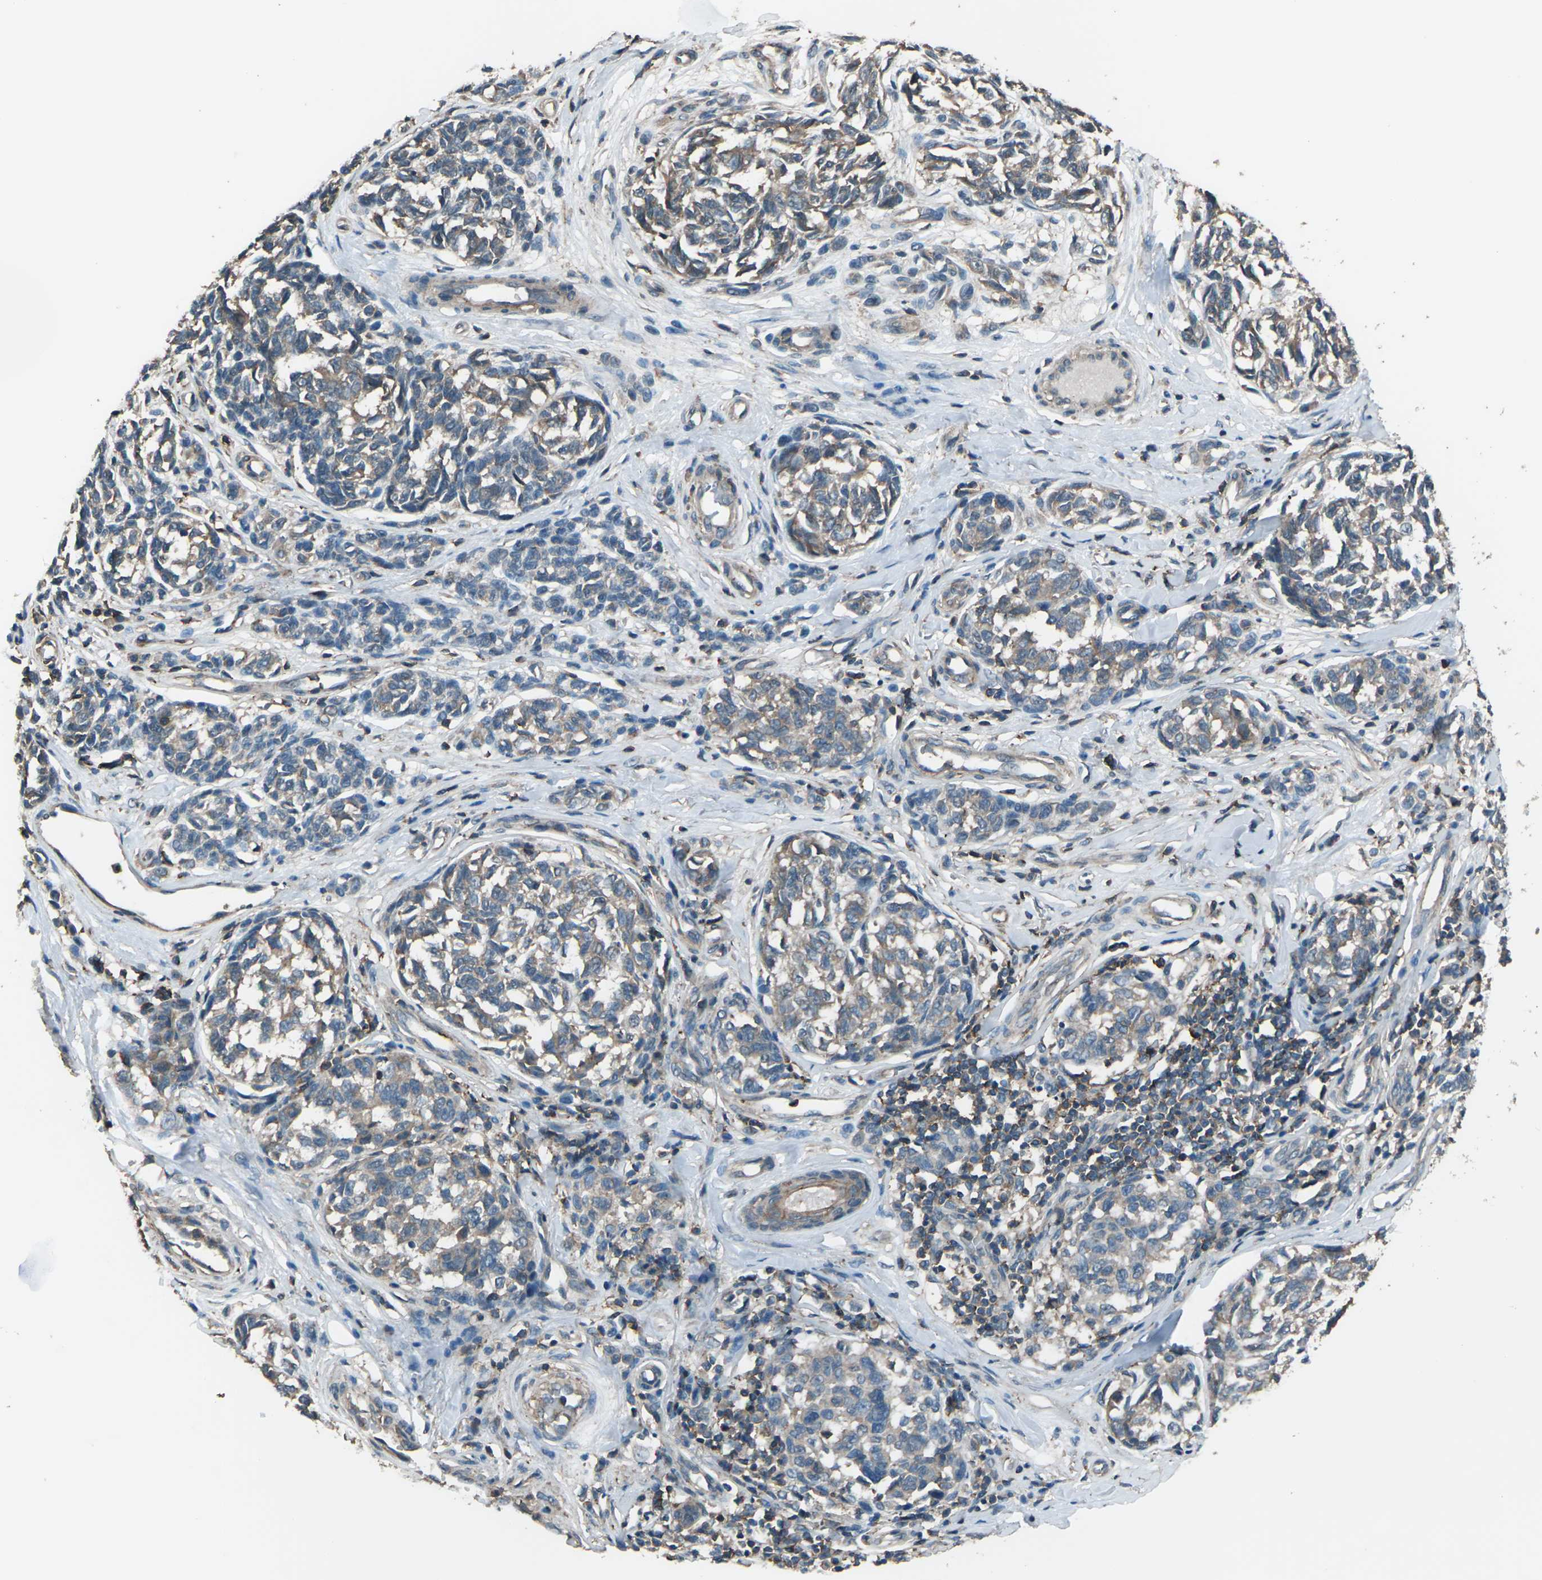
{"staining": {"intensity": "weak", "quantity": ">75%", "location": "cytoplasmic/membranous"}, "tissue": "melanoma", "cell_type": "Tumor cells", "image_type": "cancer", "snomed": [{"axis": "morphology", "description": "Malignant melanoma, NOS"}, {"axis": "topography", "description": "Skin"}], "caption": "There is low levels of weak cytoplasmic/membranous staining in tumor cells of melanoma, as demonstrated by immunohistochemical staining (brown color).", "gene": "CMTM4", "patient": {"sex": "female", "age": 64}}